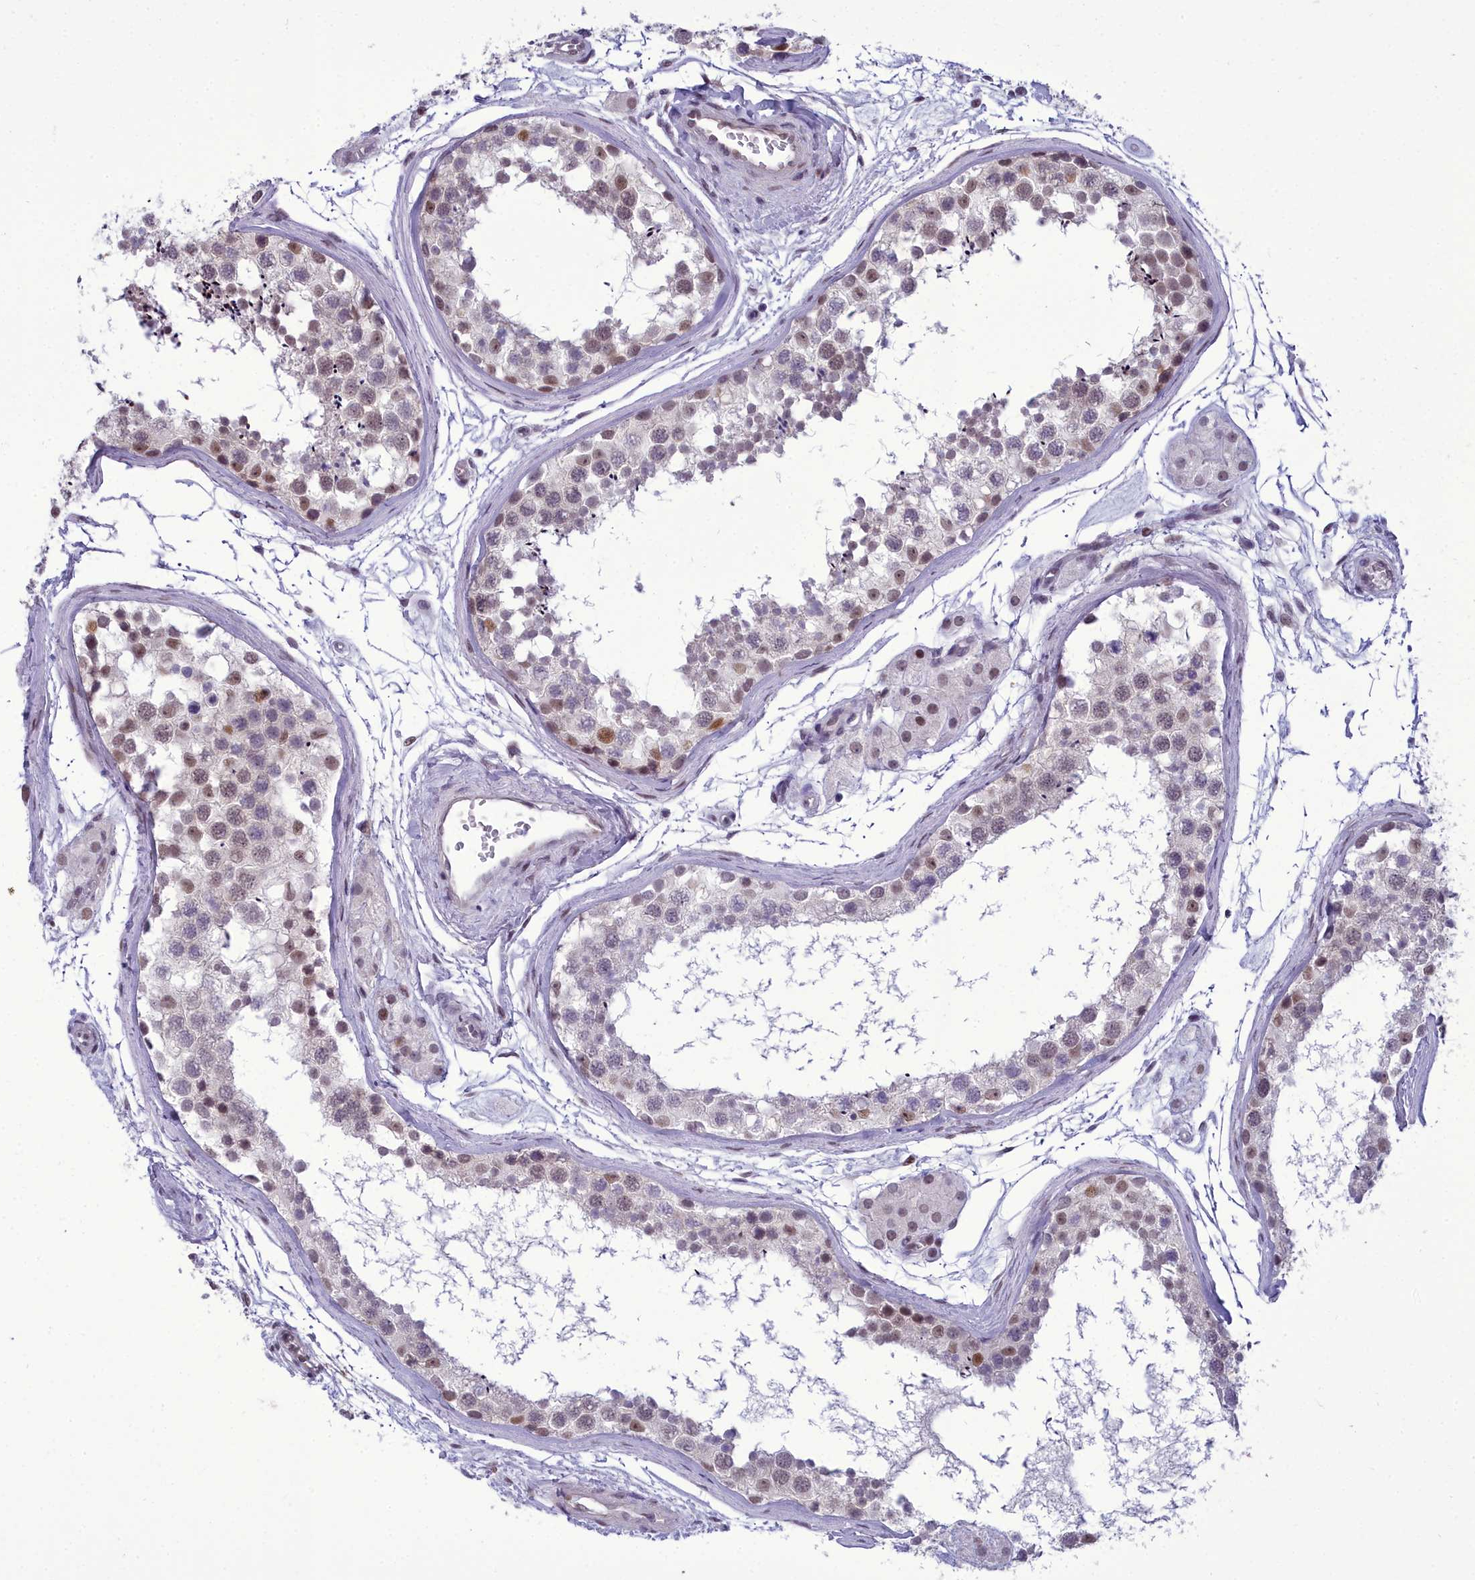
{"staining": {"intensity": "moderate", "quantity": "25%-75%", "location": "nuclear"}, "tissue": "testis", "cell_type": "Cells in seminiferous ducts", "image_type": "normal", "snomed": [{"axis": "morphology", "description": "Normal tissue, NOS"}, {"axis": "topography", "description": "Testis"}], "caption": "High-magnification brightfield microscopy of benign testis stained with DAB (3,3'-diaminobenzidine) (brown) and counterstained with hematoxylin (blue). cells in seminiferous ducts exhibit moderate nuclear positivity is identified in about25%-75% of cells.", "gene": "CEACAM19", "patient": {"sex": "male", "age": 56}}